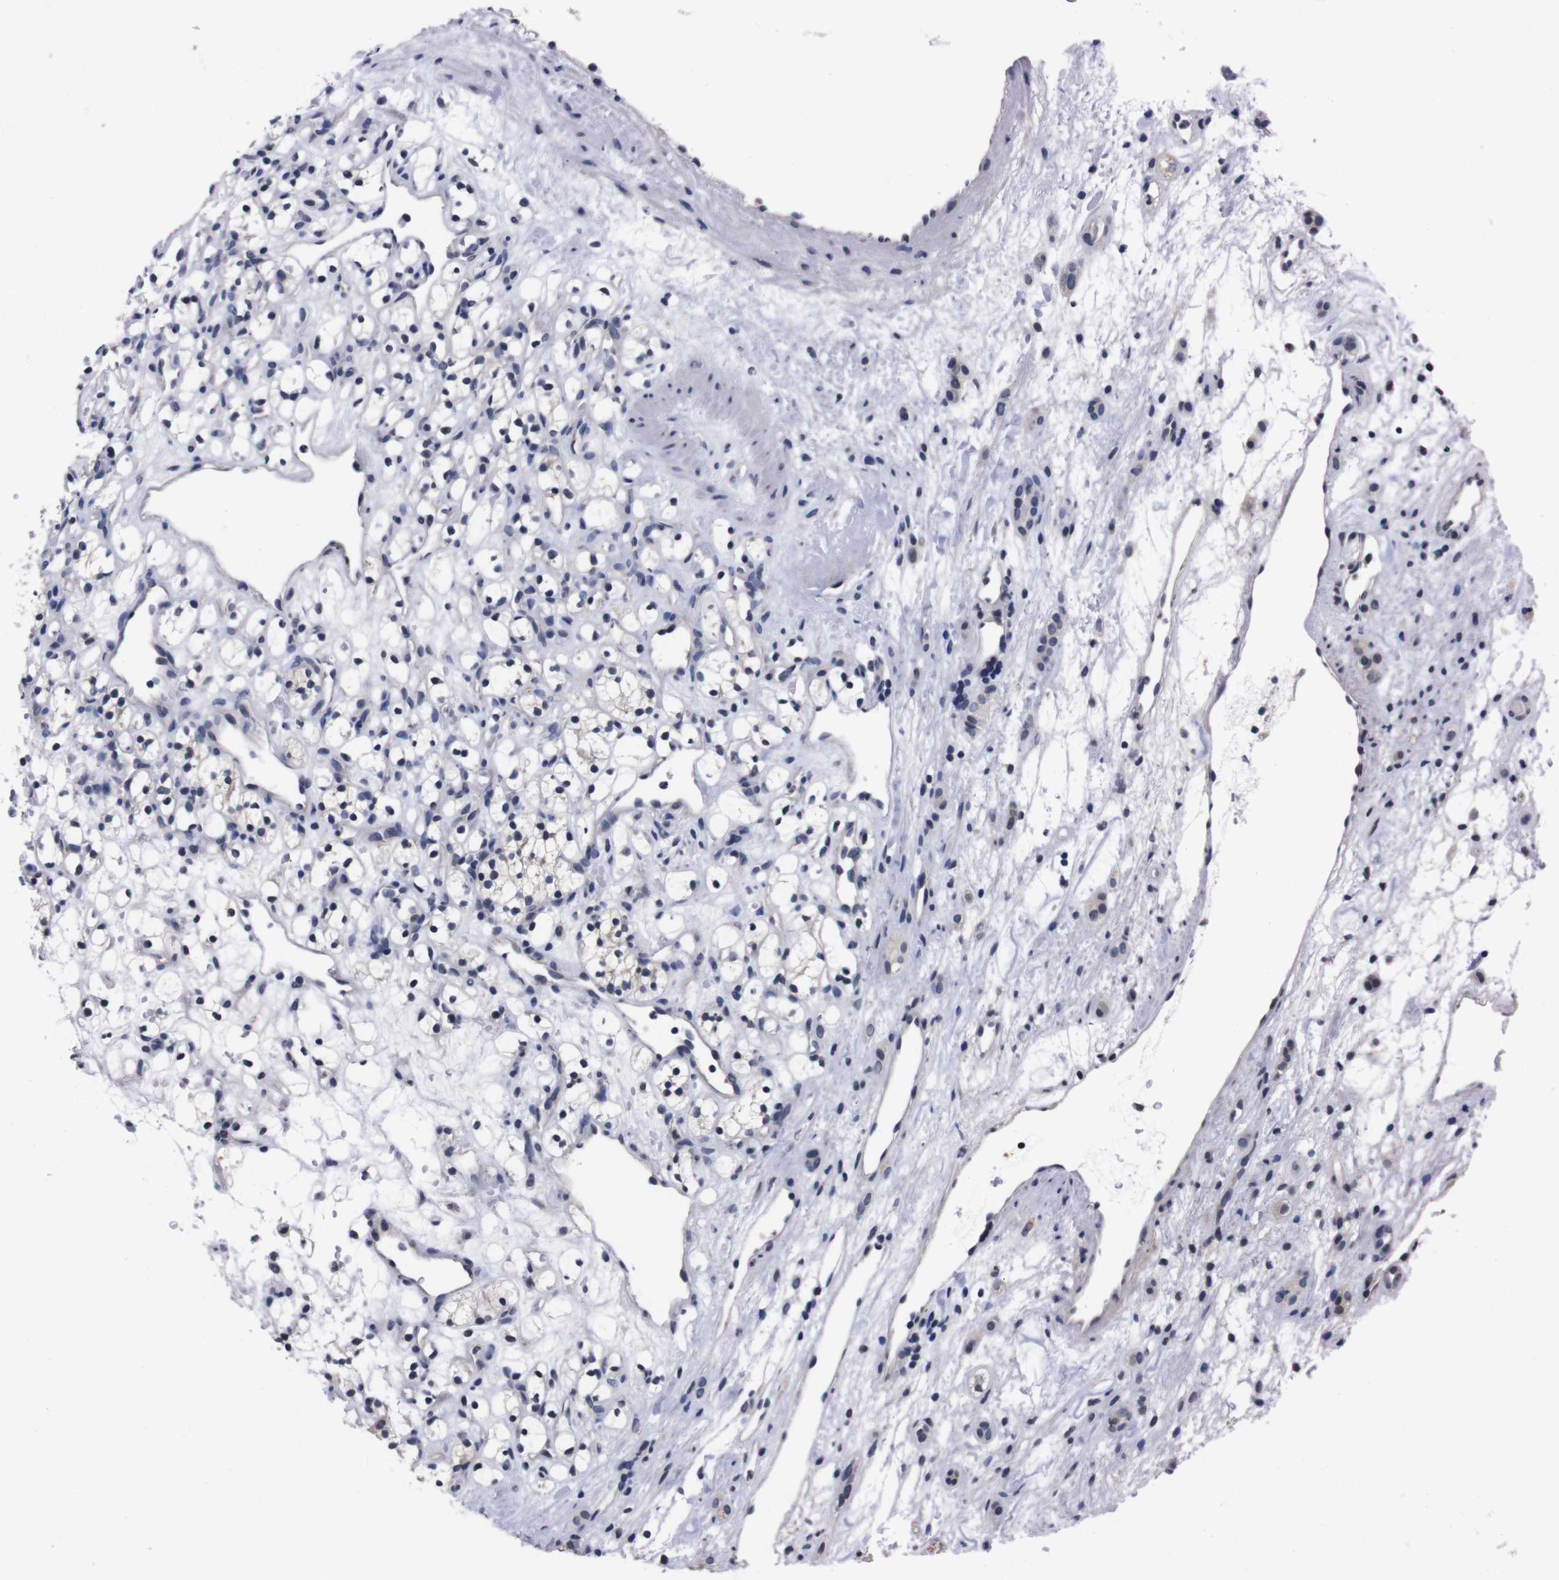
{"staining": {"intensity": "negative", "quantity": "none", "location": "none"}, "tissue": "renal cancer", "cell_type": "Tumor cells", "image_type": "cancer", "snomed": [{"axis": "morphology", "description": "Adenocarcinoma, NOS"}, {"axis": "topography", "description": "Kidney"}], "caption": "Immunohistochemistry (IHC) histopathology image of human renal cancer (adenocarcinoma) stained for a protein (brown), which reveals no staining in tumor cells.", "gene": "TNFRSF21", "patient": {"sex": "female", "age": 60}}